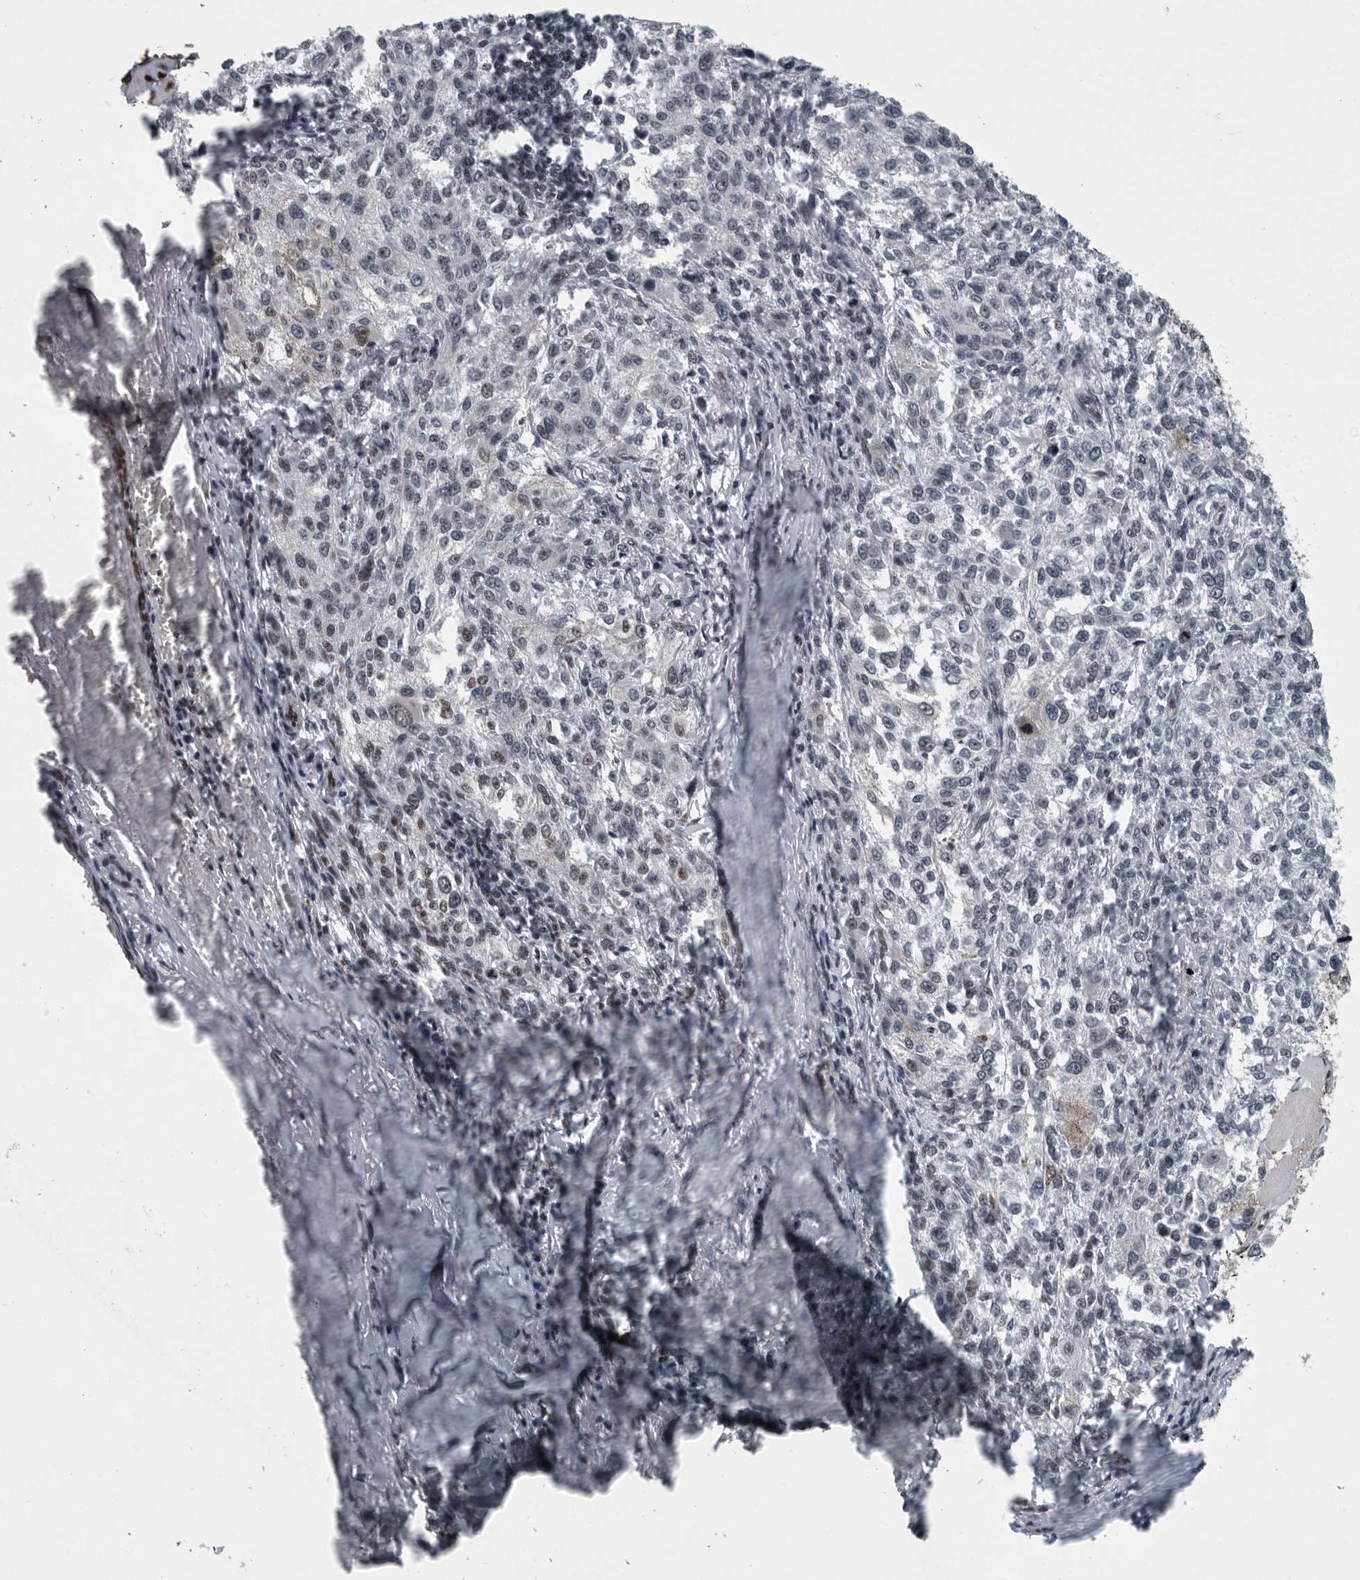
{"staining": {"intensity": "negative", "quantity": "none", "location": "none"}, "tissue": "melanoma", "cell_type": "Tumor cells", "image_type": "cancer", "snomed": [{"axis": "morphology", "description": "Necrosis, NOS"}, {"axis": "morphology", "description": "Malignant melanoma, NOS"}, {"axis": "topography", "description": "Skin"}], "caption": "High power microscopy photomicrograph of an IHC photomicrograph of malignant melanoma, revealing no significant expression in tumor cells.", "gene": "SENP7", "patient": {"sex": "female", "age": 87}}